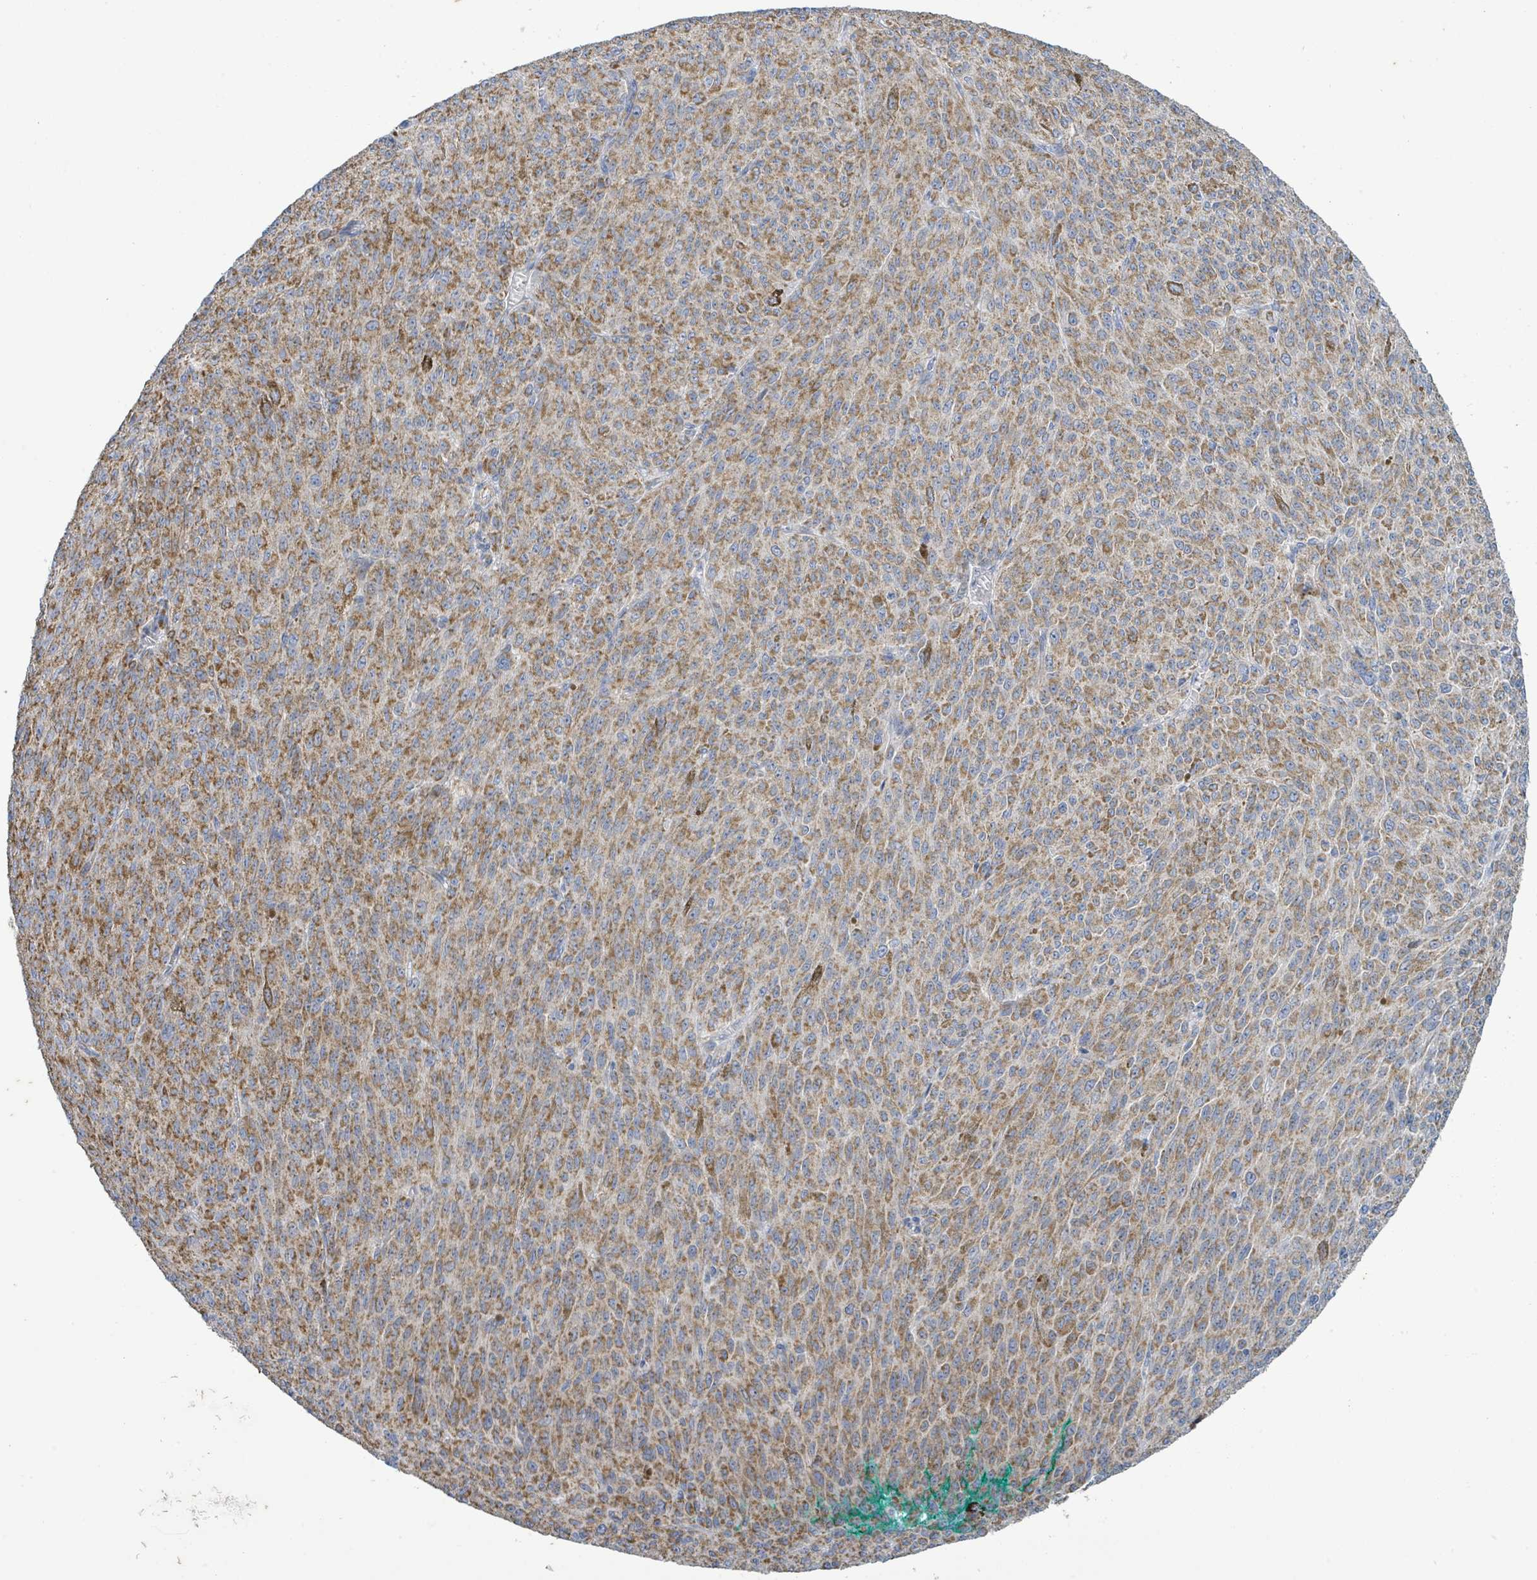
{"staining": {"intensity": "moderate", "quantity": ">75%", "location": "cytoplasmic/membranous"}, "tissue": "melanoma", "cell_type": "Tumor cells", "image_type": "cancer", "snomed": [{"axis": "morphology", "description": "Malignant melanoma, NOS"}, {"axis": "topography", "description": "Skin"}], "caption": "High-magnification brightfield microscopy of malignant melanoma stained with DAB (3,3'-diaminobenzidine) (brown) and counterstained with hematoxylin (blue). tumor cells exhibit moderate cytoplasmic/membranous positivity is present in about>75% of cells.", "gene": "ALG12", "patient": {"sex": "female", "age": 52}}